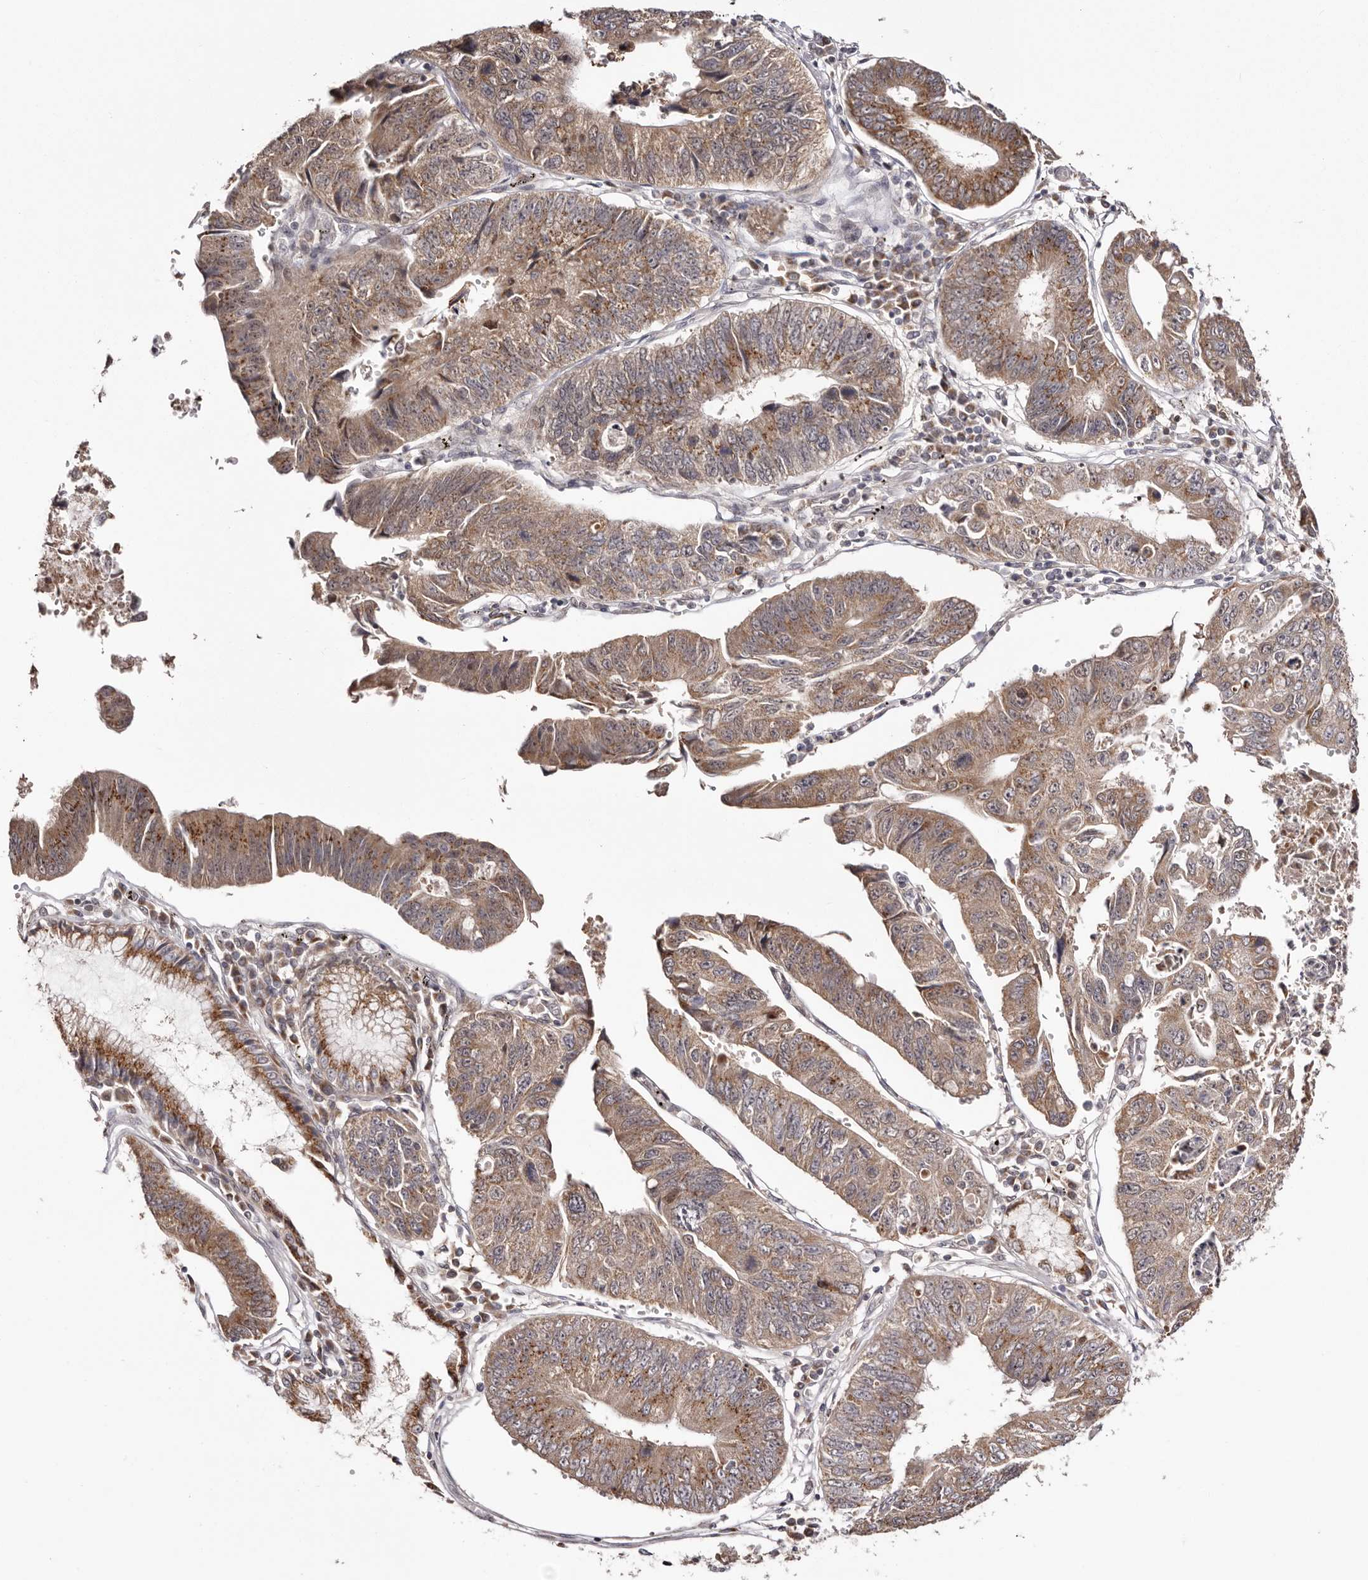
{"staining": {"intensity": "moderate", "quantity": ">75%", "location": "cytoplasmic/membranous"}, "tissue": "stomach cancer", "cell_type": "Tumor cells", "image_type": "cancer", "snomed": [{"axis": "morphology", "description": "Adenocarcinoma, NOS"}, {"axis": "topography", "description": "Stomach"}], "caption": "Human stomach cancer stained for a protein (brown) demonstrates moderate cytoplasmic/membranous positive expression in about >75% of tumor cells.", "gene": "EGR3", "patient": {"sex": "male", "age": 59}}